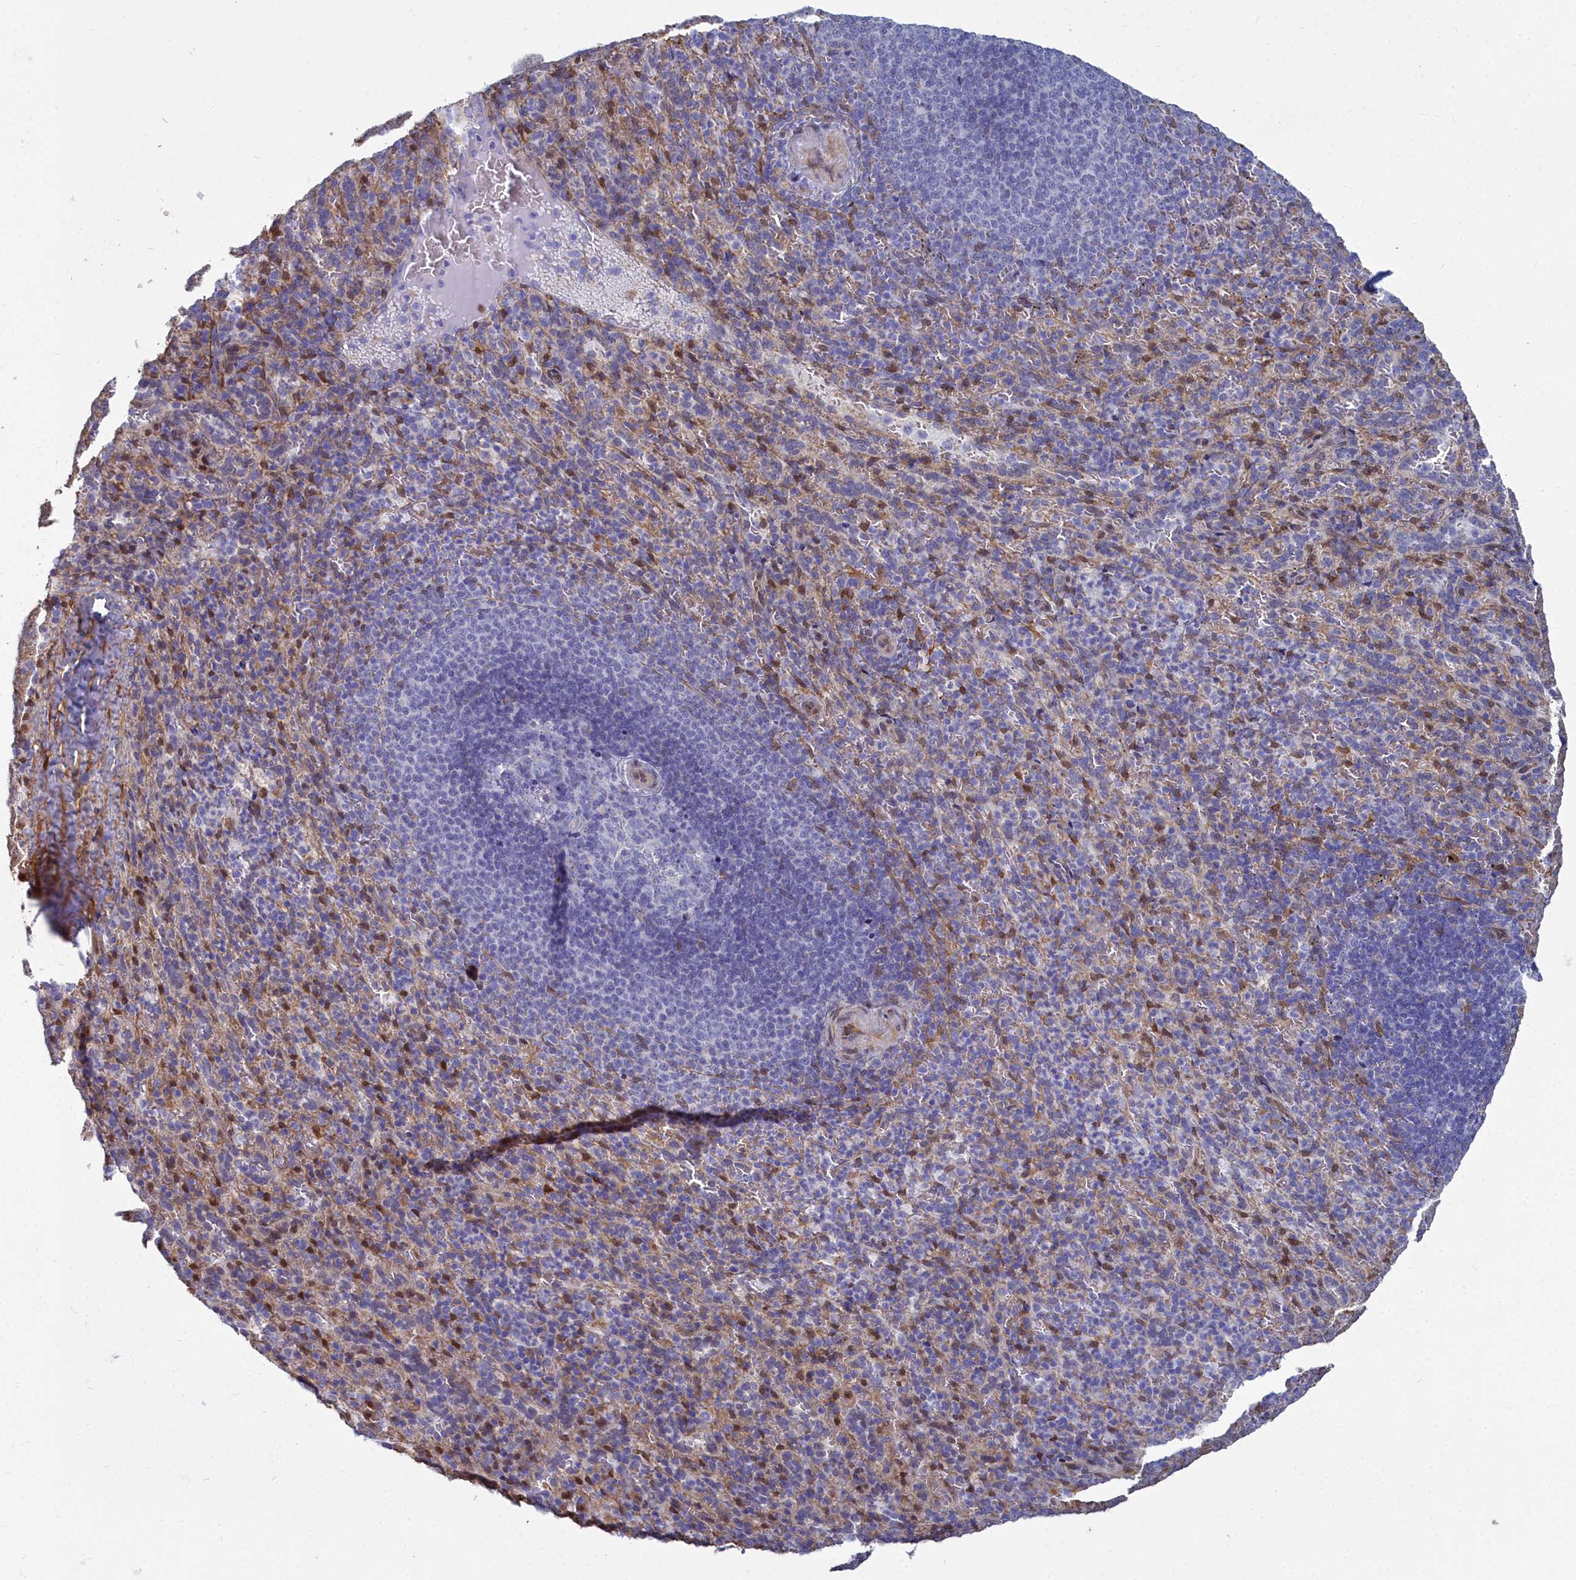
{"staining": {"intensity": "negative", "quantity": "none", "location": "none"}, "tissue": "spleen", "cell_type": "Cells in red pulp", "image_type": "normal", "snomed": [{"axis": "morphology", "description": "Normal tissue, NOS"}, {"axis": "topography", "description": "Spleen"}], "caption": "Spleen was stained to show a protein in brown. There is no significant positivity in cells in red pulp.", "gene": "PPP1R14A", "patient": {"sex": "female", "age": 21}}